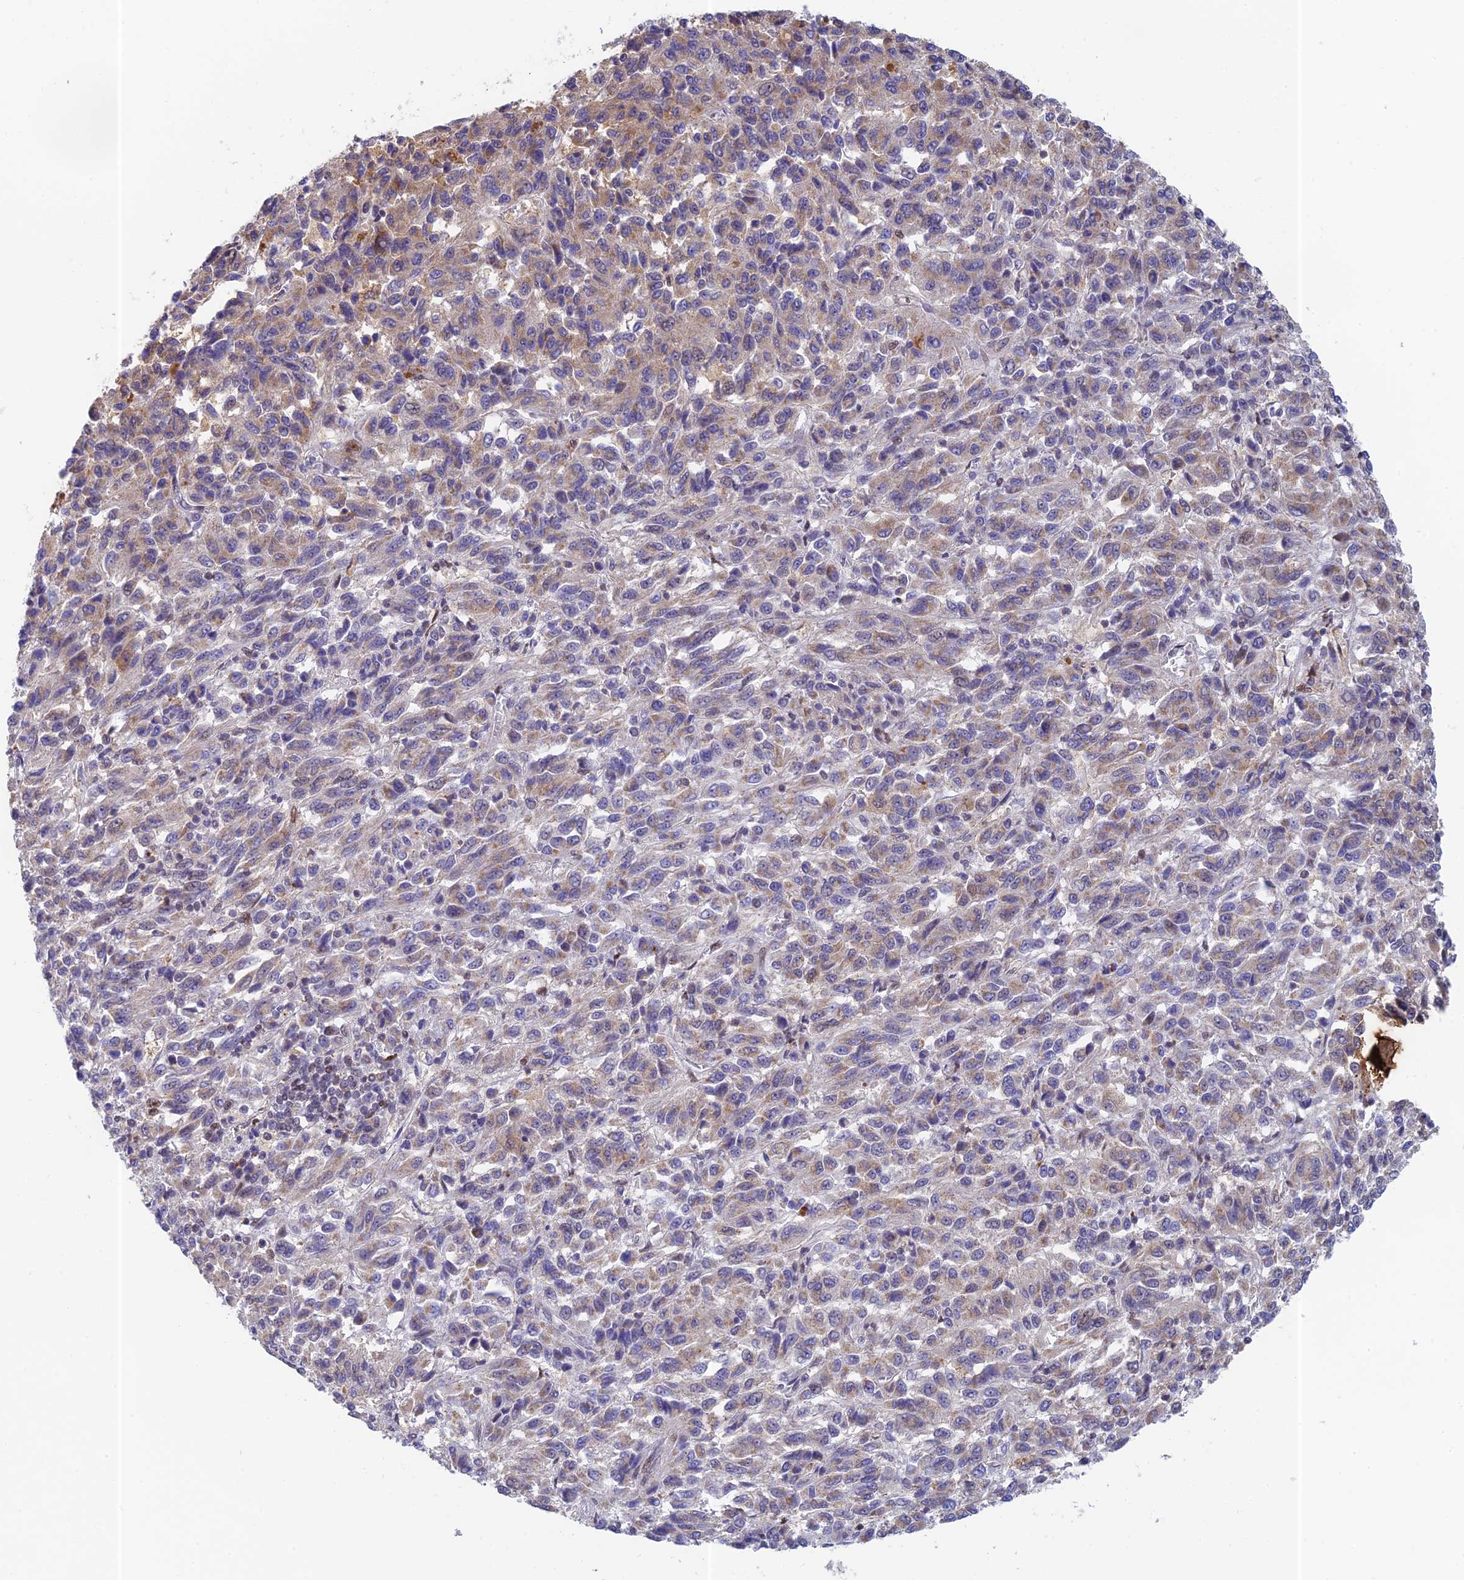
{"staining": {"intensity": "weak", "quantity": ">75%", "location": "cytoplasmic/membranous"}, "tissue": "melanoma", "cell_type": "Tumor cells", "image_type": "cancer", "snomed": [{"axis": "morphology", "description": "Malignant melanoma, Metastatic site"}, {"axis": "topography", "description": "Lung"}], "caption": "Melanoma stained with immunohistochemistry shows weak cytoplasmic/membranous positivity in about >75% of tumor cells. The staining is performed using DAB brown chromogen to label protein expression. The nuclei are counter-stained blue using hematoxylin.", "gene": "MRPL17", "patient": {"sex": "male", "age": 64}}